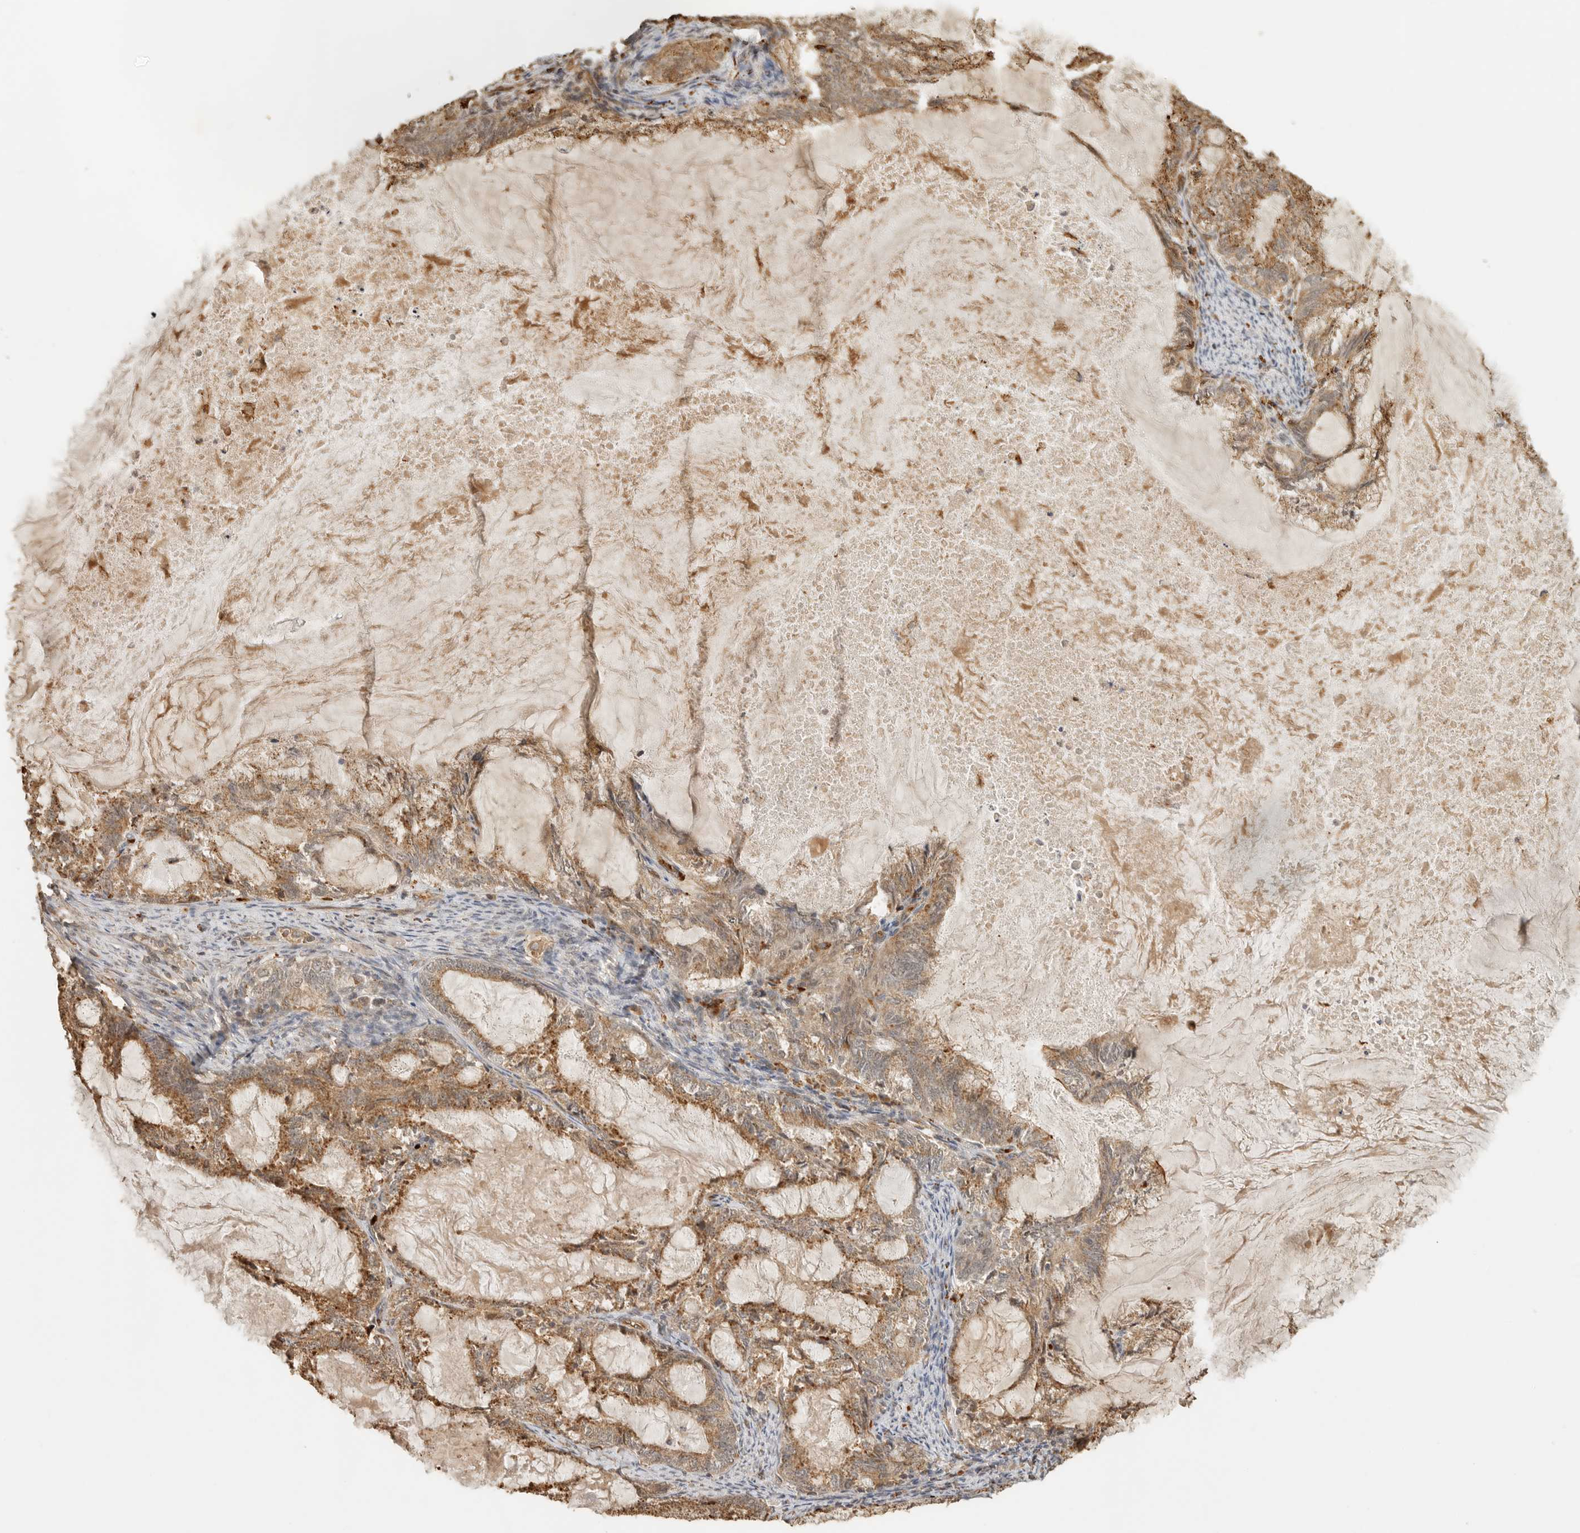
{"staining": {"intensity": "moderate", "quantity": ">75%", "location": "cytoplasmic/membranous"}, "tissue": "endometrial cancer", "cell_type": "Tumor cells", "image_type": "cancer", "snomed": [{"axis": "morphology", "description": "Adenocarcinoma, NOS"}, {"axis": "topography", "description": "Endometrium"}], "caption": "A photomicrograph of human endometrial cancer (adenocarcinoma) stained for a protein shows moderate cytoplasmic/membranous brown staining in tumor cells.", "gene": "OTUD6B", "patient": {"sex": "female", "age": 86}}